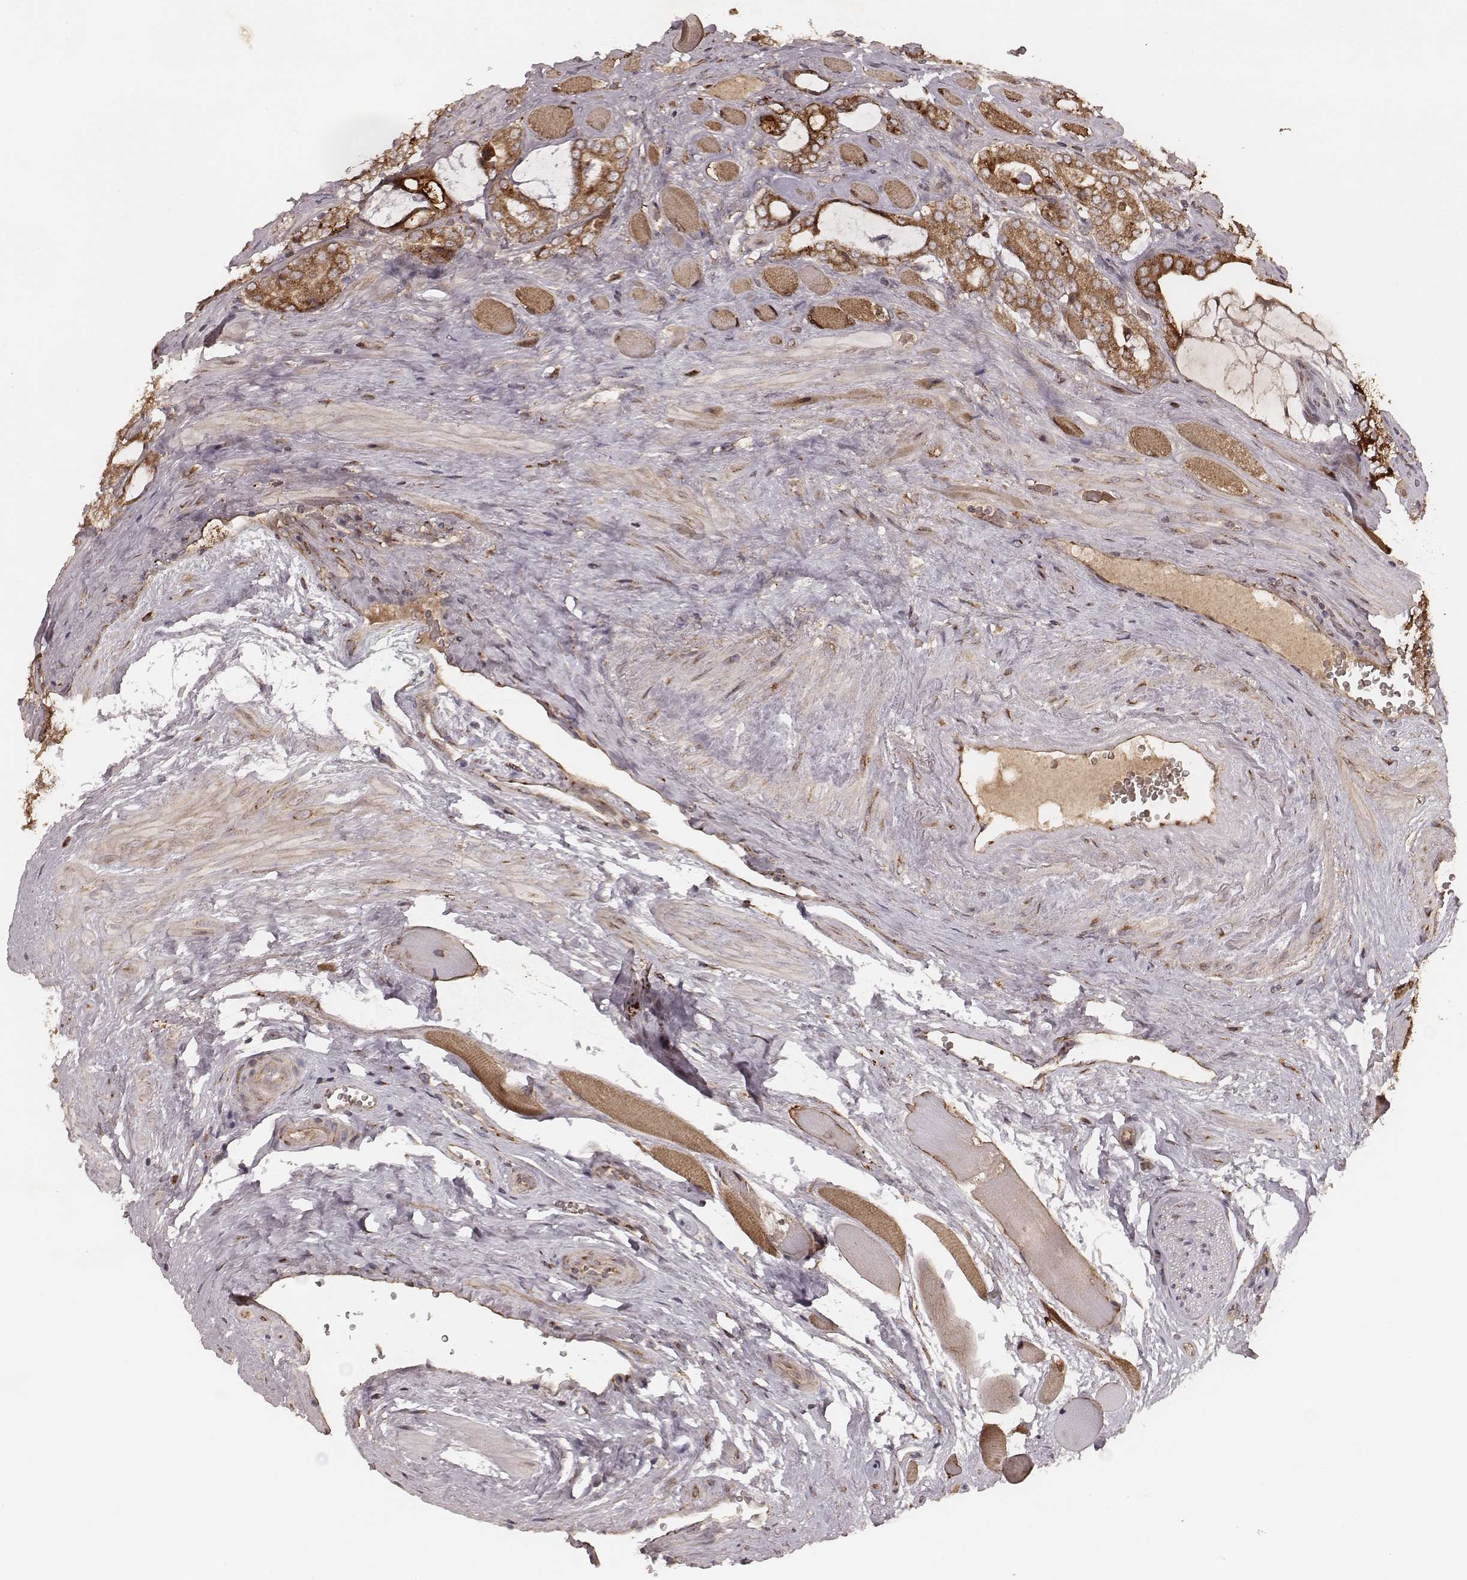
{"staining": {"intensity": "moderate", "quantity": ">75%", "location": "cytoplasmic/membranous"}, "tissue": "prostate cancer", "cell_type": "Tumor cells", "image_type": "cancer", "snomed": [{"axis": "morphology", "description": "Adenocarcinoma, NOS"}, {"axis": "topography", "description": "Prostate"}], "caption": "About >75% of tumor cells in prostate cancer reveal moderate cytoplasmic/membranous protein staining as visualized by brown immunohistochemical staining.", "gene": "MYO19", "patient": {"sex": "male", "age": 64}}